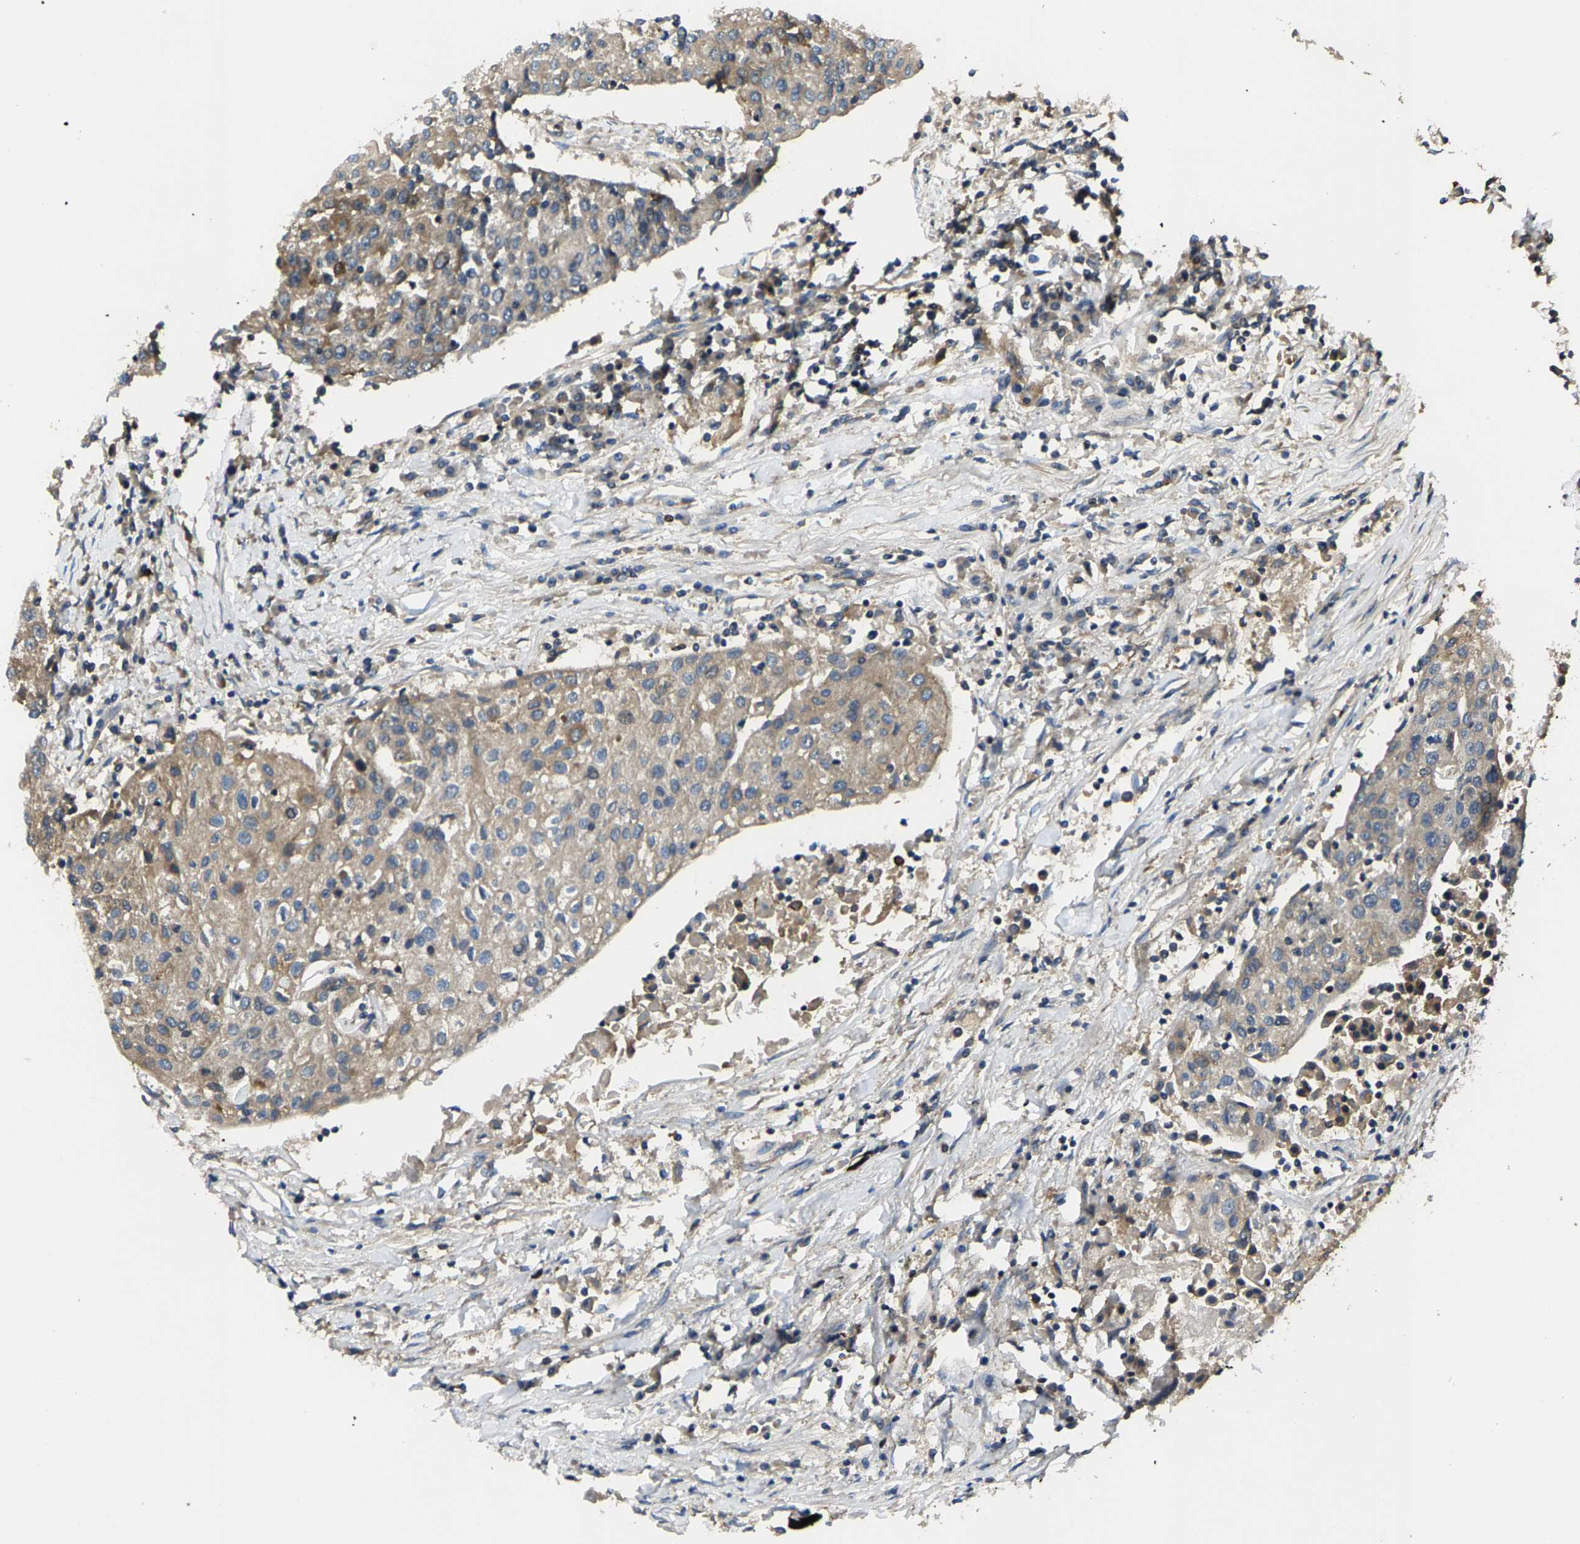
{"staining": {"intensity": "moderate", "quantity": "25%-75%", "location": "cytoplasmic/membranous"}, "tissue": "urothelial cancer", "cell_type": "Tumor cells", "image_type": "cancer", "snomed": [{"axis": "morphology", "description": "Urothelial carcinoma, High grade"}, {"axis": "topography", "description": "Urinary bladder"}], "caption": "IHC staining of urothelial carcinoma (high-grade), which reveals medium levels of moderate cytoplasmic/membranous staining in approximately 25%-75% of tumor cells indicating moderate cytoplasmic/membranous protein expression. The staining was performed using DAB (brown) for protein detection and nuclei were counterstained in hematoxylin (blue).", "gene": "AGBL3", "patient": {"sex": "female", "age": 85}}